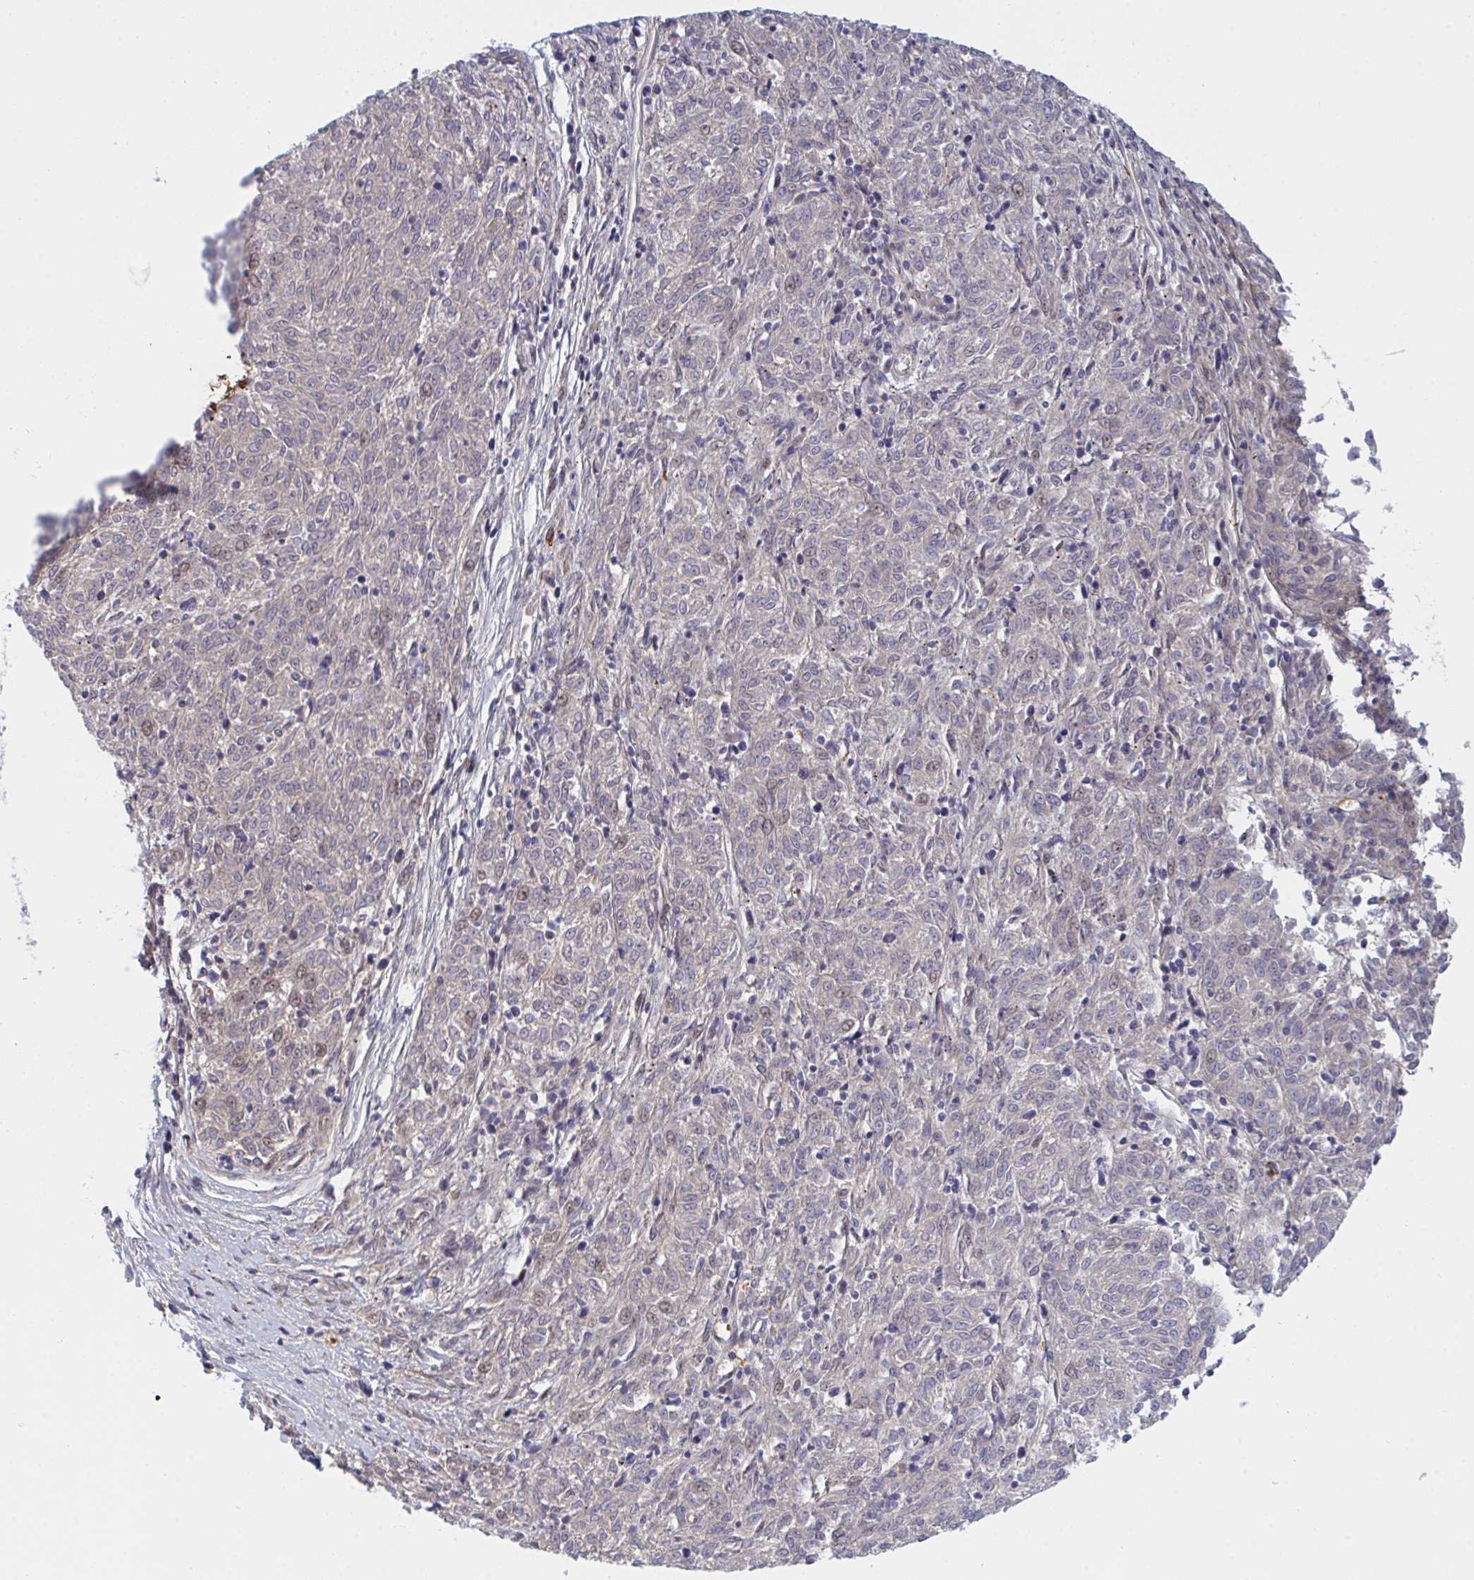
{"staining": {"intensity": "negative", "quantity": "none", "location": "none"}, "tissue": "melanoma", "cell_type": "Tumor cells", "image_type": "cancer", "snomed": [{"axis": "morphology", "description": "Malignant melanoma, NOS"}, {"axis": "topography", "description": "Skin"}], "caption": "Human melanoma stained for a protein using IHC displays no expression in tumor cells.", "gene": "TNFSF4", "patient": {"sex": "female", "age": 72}}